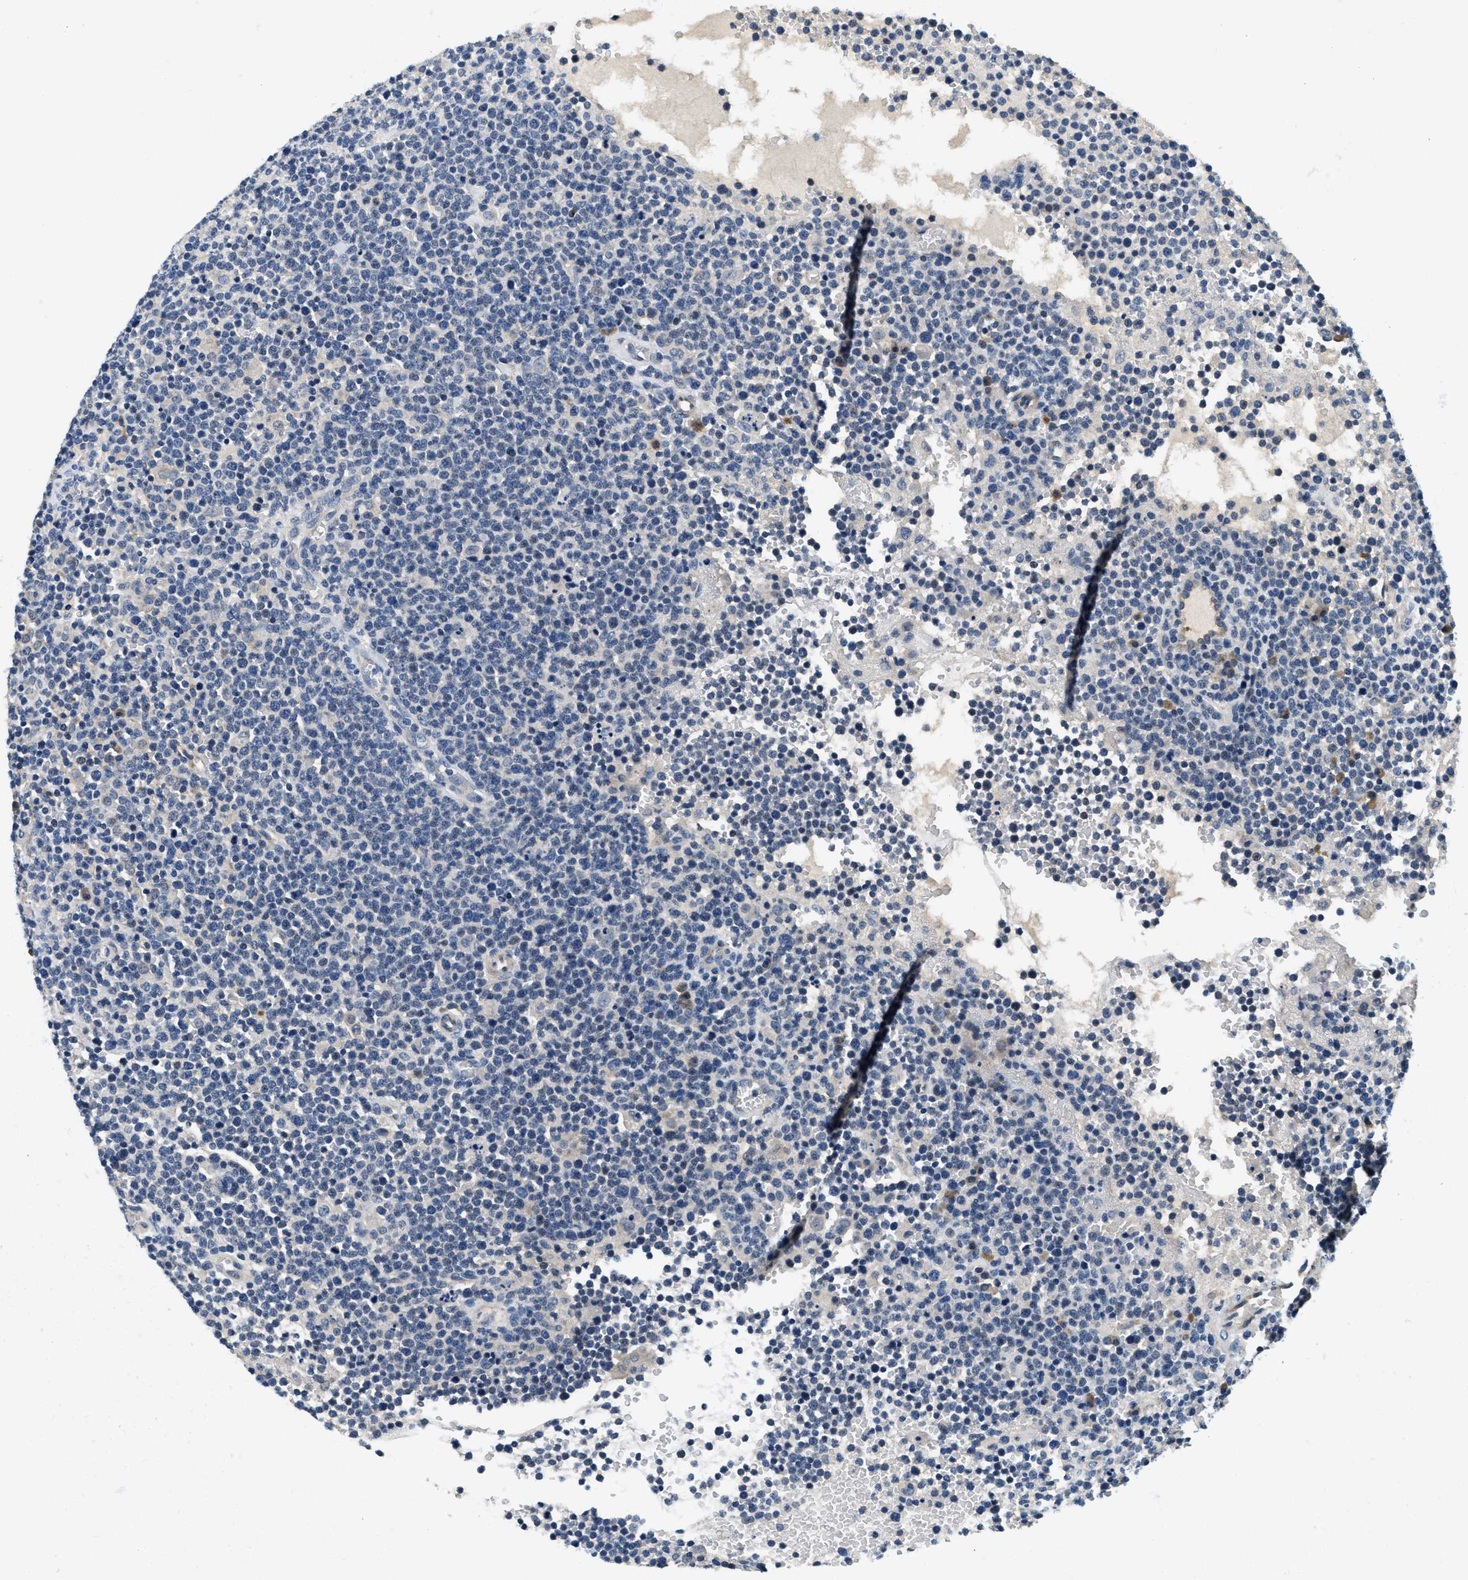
{"staining": {"intensity": "negative", "quantity": "none", "location": "none"}, "tissue": "lymphoma", "cell_type": "Tumor cells", "image_type": "cancer", "snomed": [{"axis": "morphology", "description": "Malignant lymphoma, non-Hodgkin's type, High grade"}, {"axis": "topography", "description": "Lymph node"}], "caption": "IHC of lymphoma displays no expression in tumor cells.", "gene": "ALDH3A2", "patient": {"sex": "male", "age": 61}}